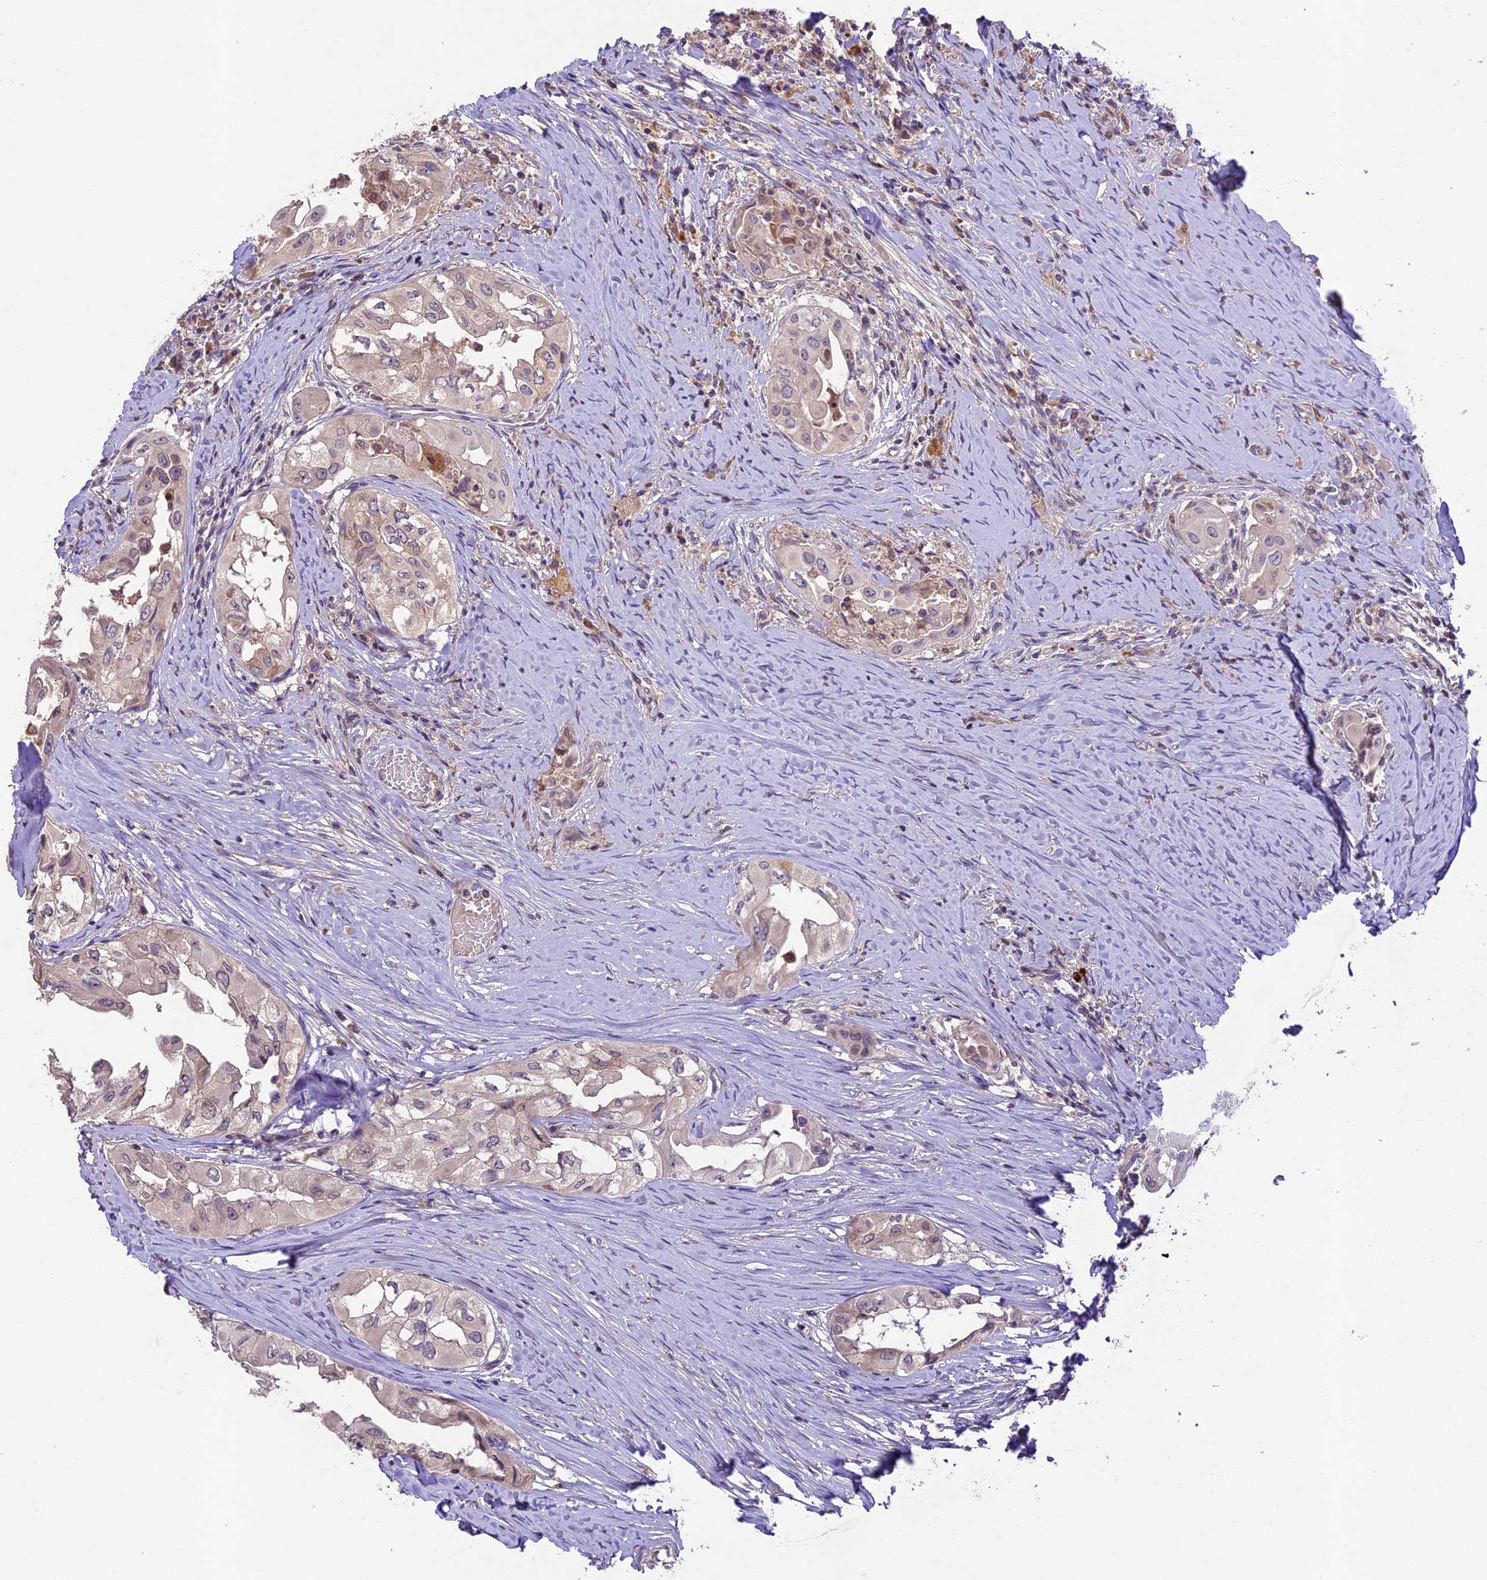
{"staining": {"intensity": "negative", "quantity": "none", "location": "none"}, "tissue": "thyroid cancer", "cell_type": "Tumor cells", "image_type": "cancer", "snomed": [{"axis": "morphology", "description": "Papillary adenocarcinoma, NOS"}, {"axis": "topography", "description": "Thyroid gland"}], "caption": "Thyroid papillary adenocarcinoma stained for a protein using IHC reveals no positivity tumor cells.", "gene": "DGKH", "patient": {"sex": "female", "age": 59}}